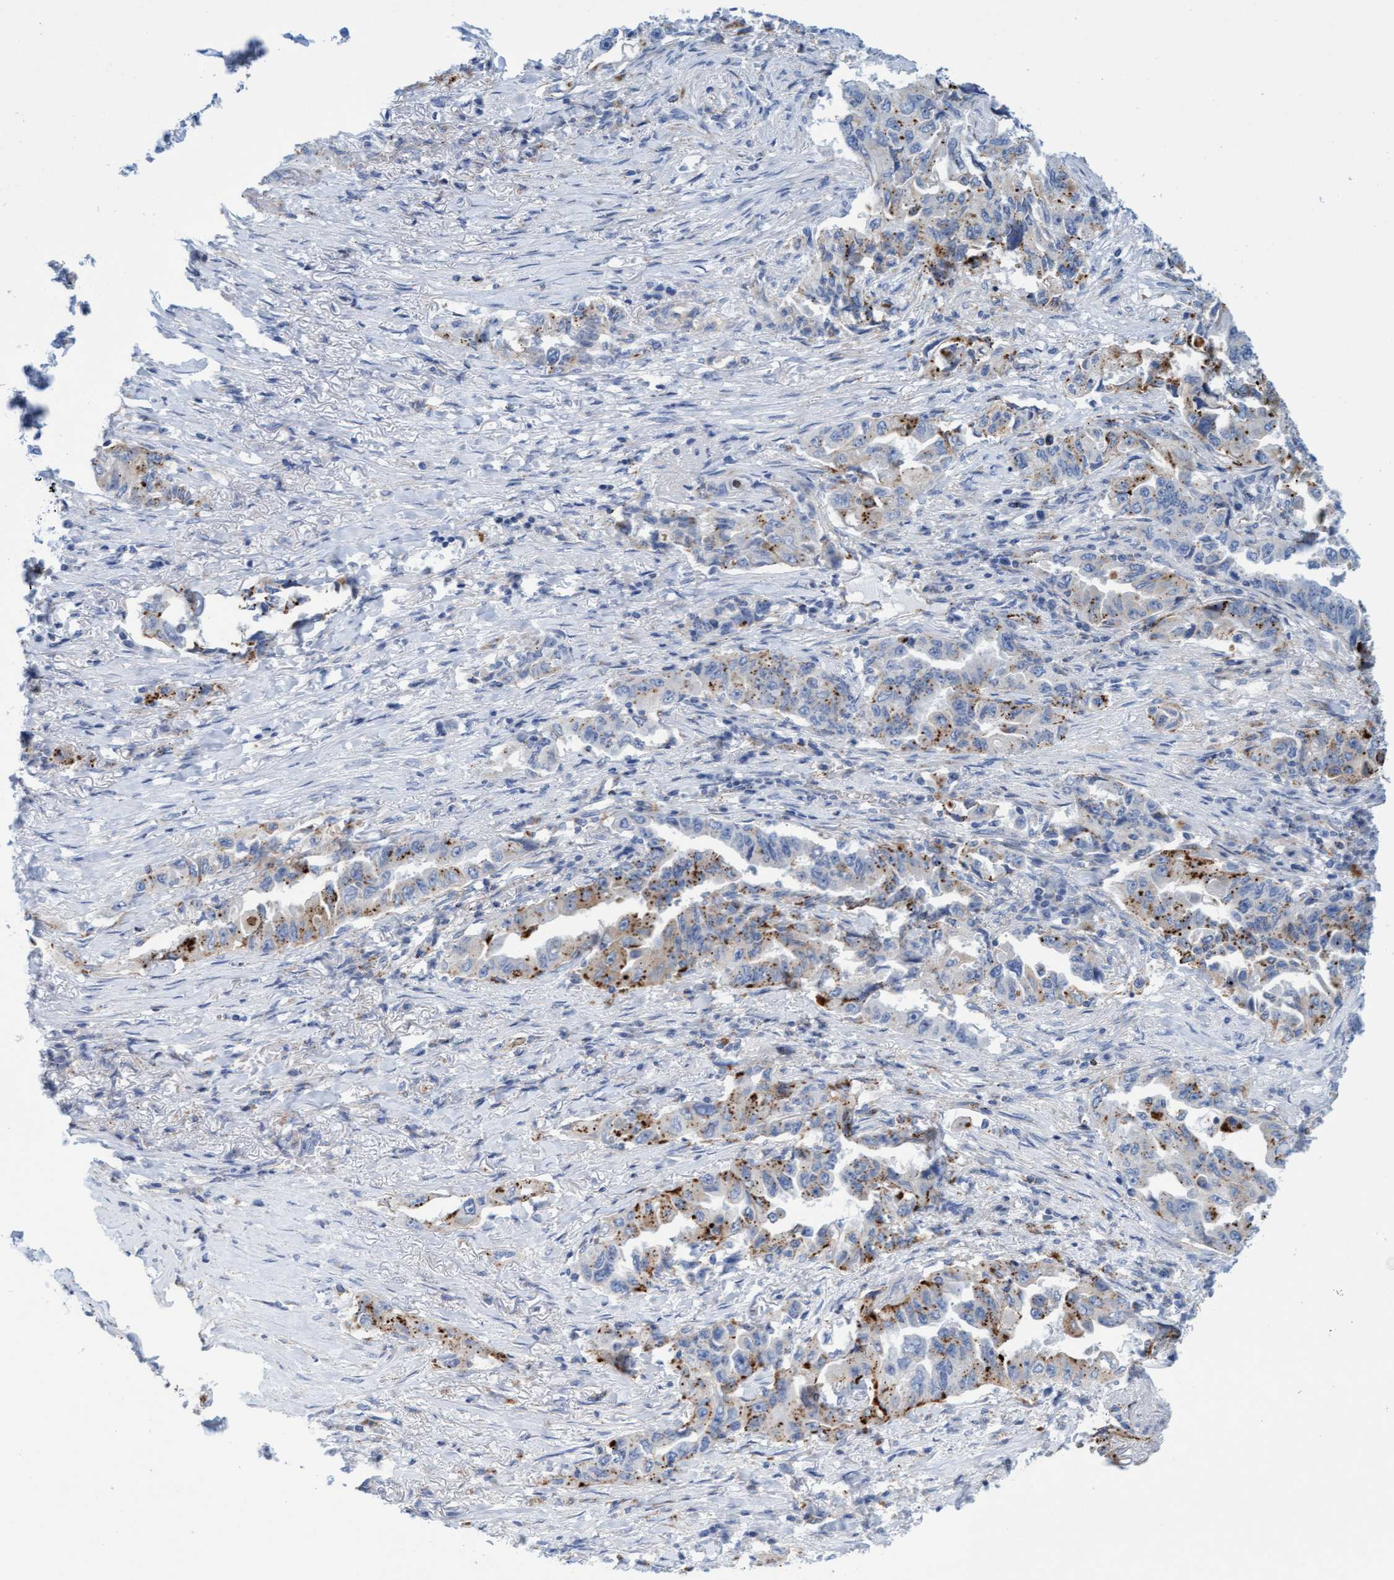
{"staining": {"intensity": "moderate", "quantity": ">75%", "location": "cytoplasmic/membranous"}, "tissue": "lung cancer", "cell_type": "Tumor cells", "image_type": "cancer", "snomed": [{"axis": "morphology", "description": "Adenocarcinoma, NOS"}, {"axis": "topography", "description": "Lung"}], "caption": "Lung cancer stained with a brown dye shows moderate cytoplasmic/membranous positive positivity in approximately >75% of tumor cells.", "gene": "SGSH", "patient": {"sex": "female", "age": 51}}